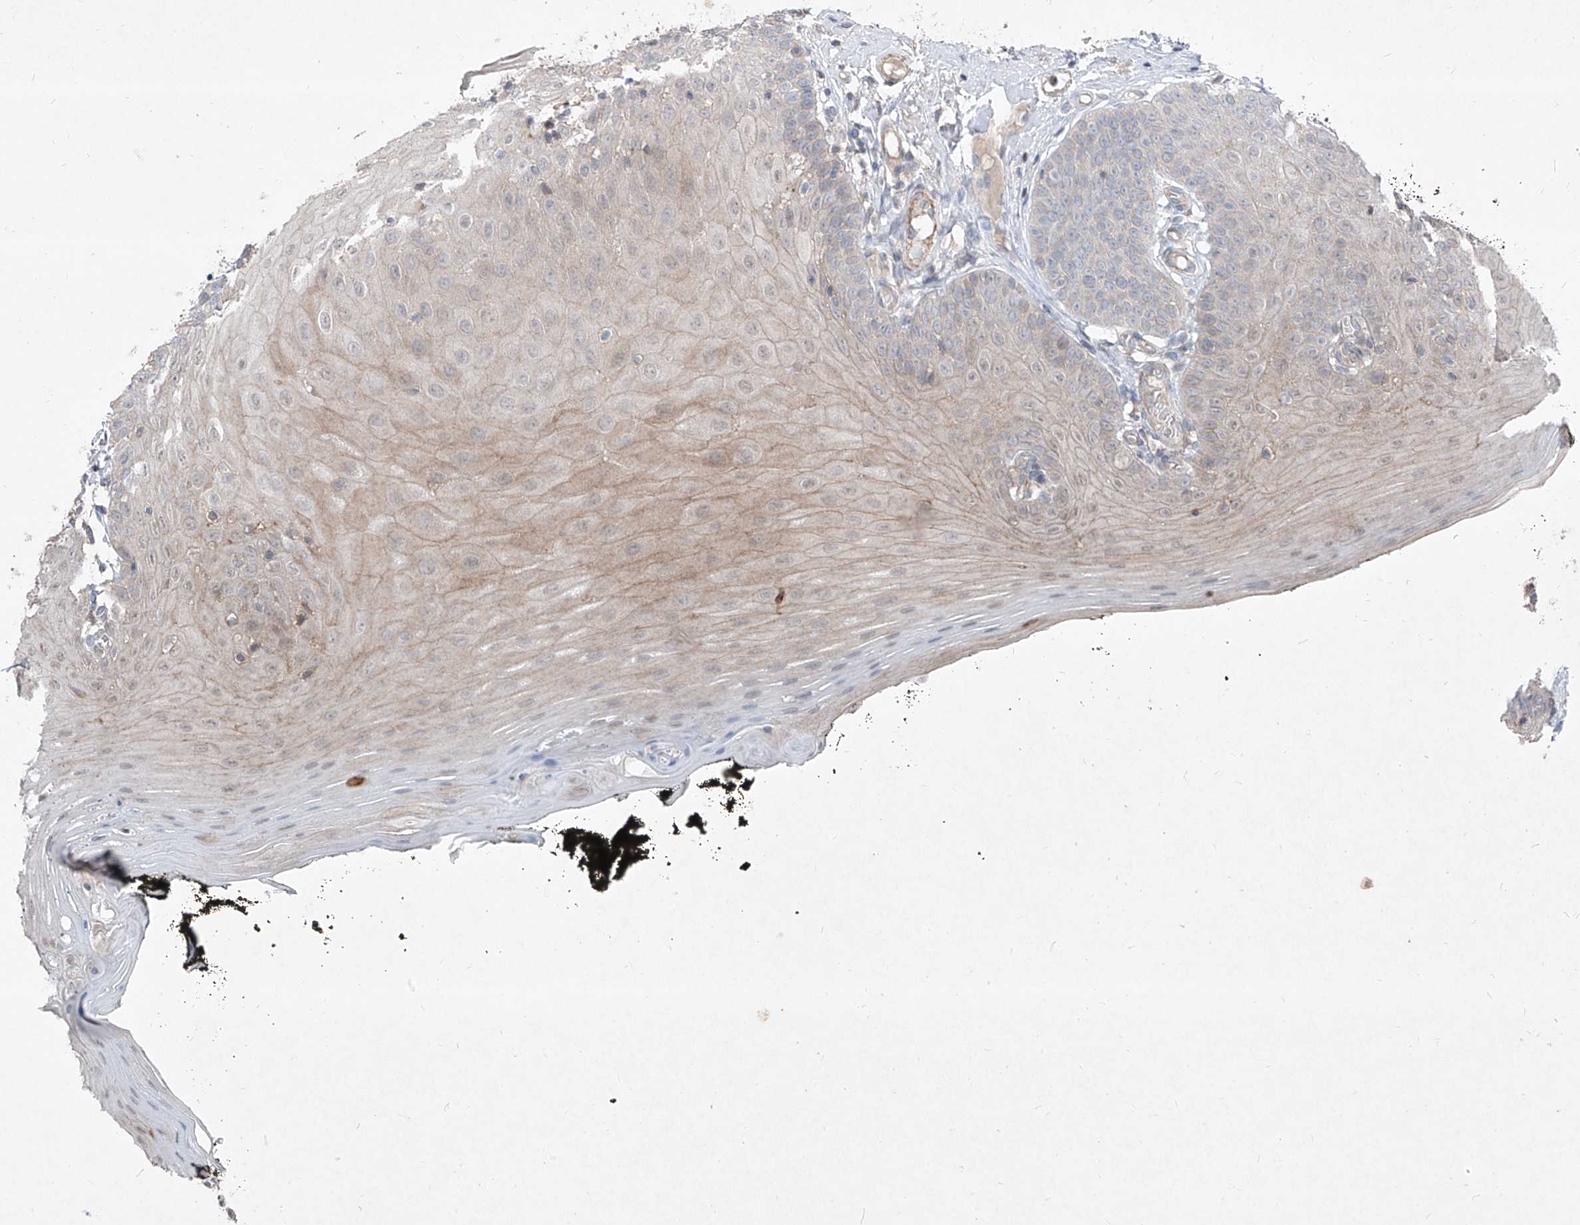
{"staining": {"intensity": "weak", "quantity": "<25%", "location": "cytoplasmic/membranous"}, "tissue": "oral mucosa", "cell_type": "Squamous epithelial cells", "image_type": "normal", "snomed": [{"axis": "morphology", "description": "Normal tissue, NOS"}, {"axis": "topography", "description": "Oral tissue"}], "caption": "This is a photomicrograph of immunohistochemistry staining of unremarkable oral mucosa, which shows no staining in squamous epithelial cells. (DAB IHC with hematoxylin counter stain).", "gene": "UFD1", "patient": {"sex": "male", "age": 74}}